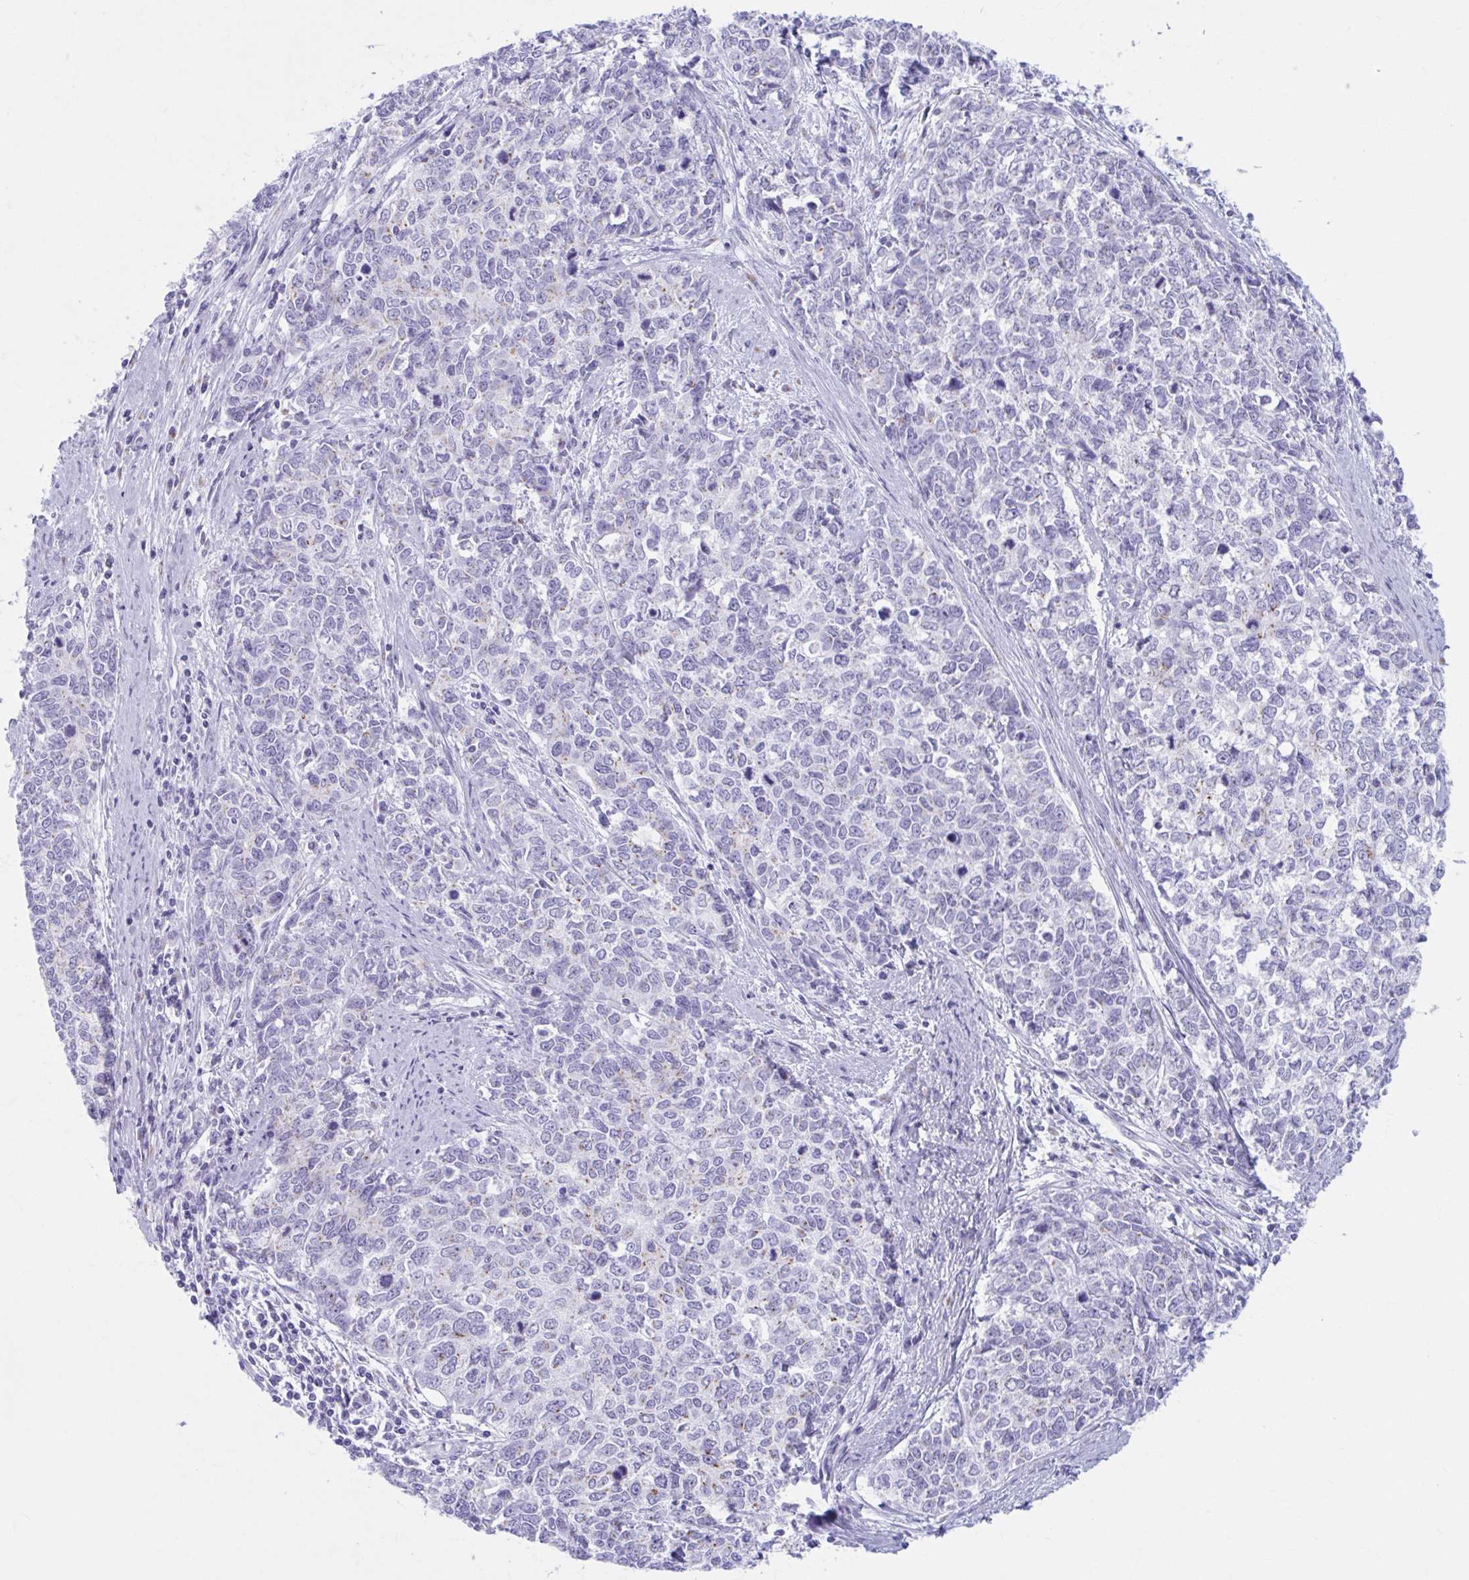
{"staining": {"intensity": "negative", "quantity": "none", "location": "none"}, "tissue": "cervical cancer", "cell_type": "Tumor cells", "image_type": "cancer", "snomed": [{"axis": "morphology", "description": "Adenocarcinoma, NOS"}, {"axis": "topography", "description": "Cervix"}], "caption": "High power microscopy histopathology image of an immunohistochemistry image of cervical cancer (adenocarcinoma), revealing no significant staining in tumor cells.", "gene": "KCNE2", "patient": {"sex": "female", "age": 63}}